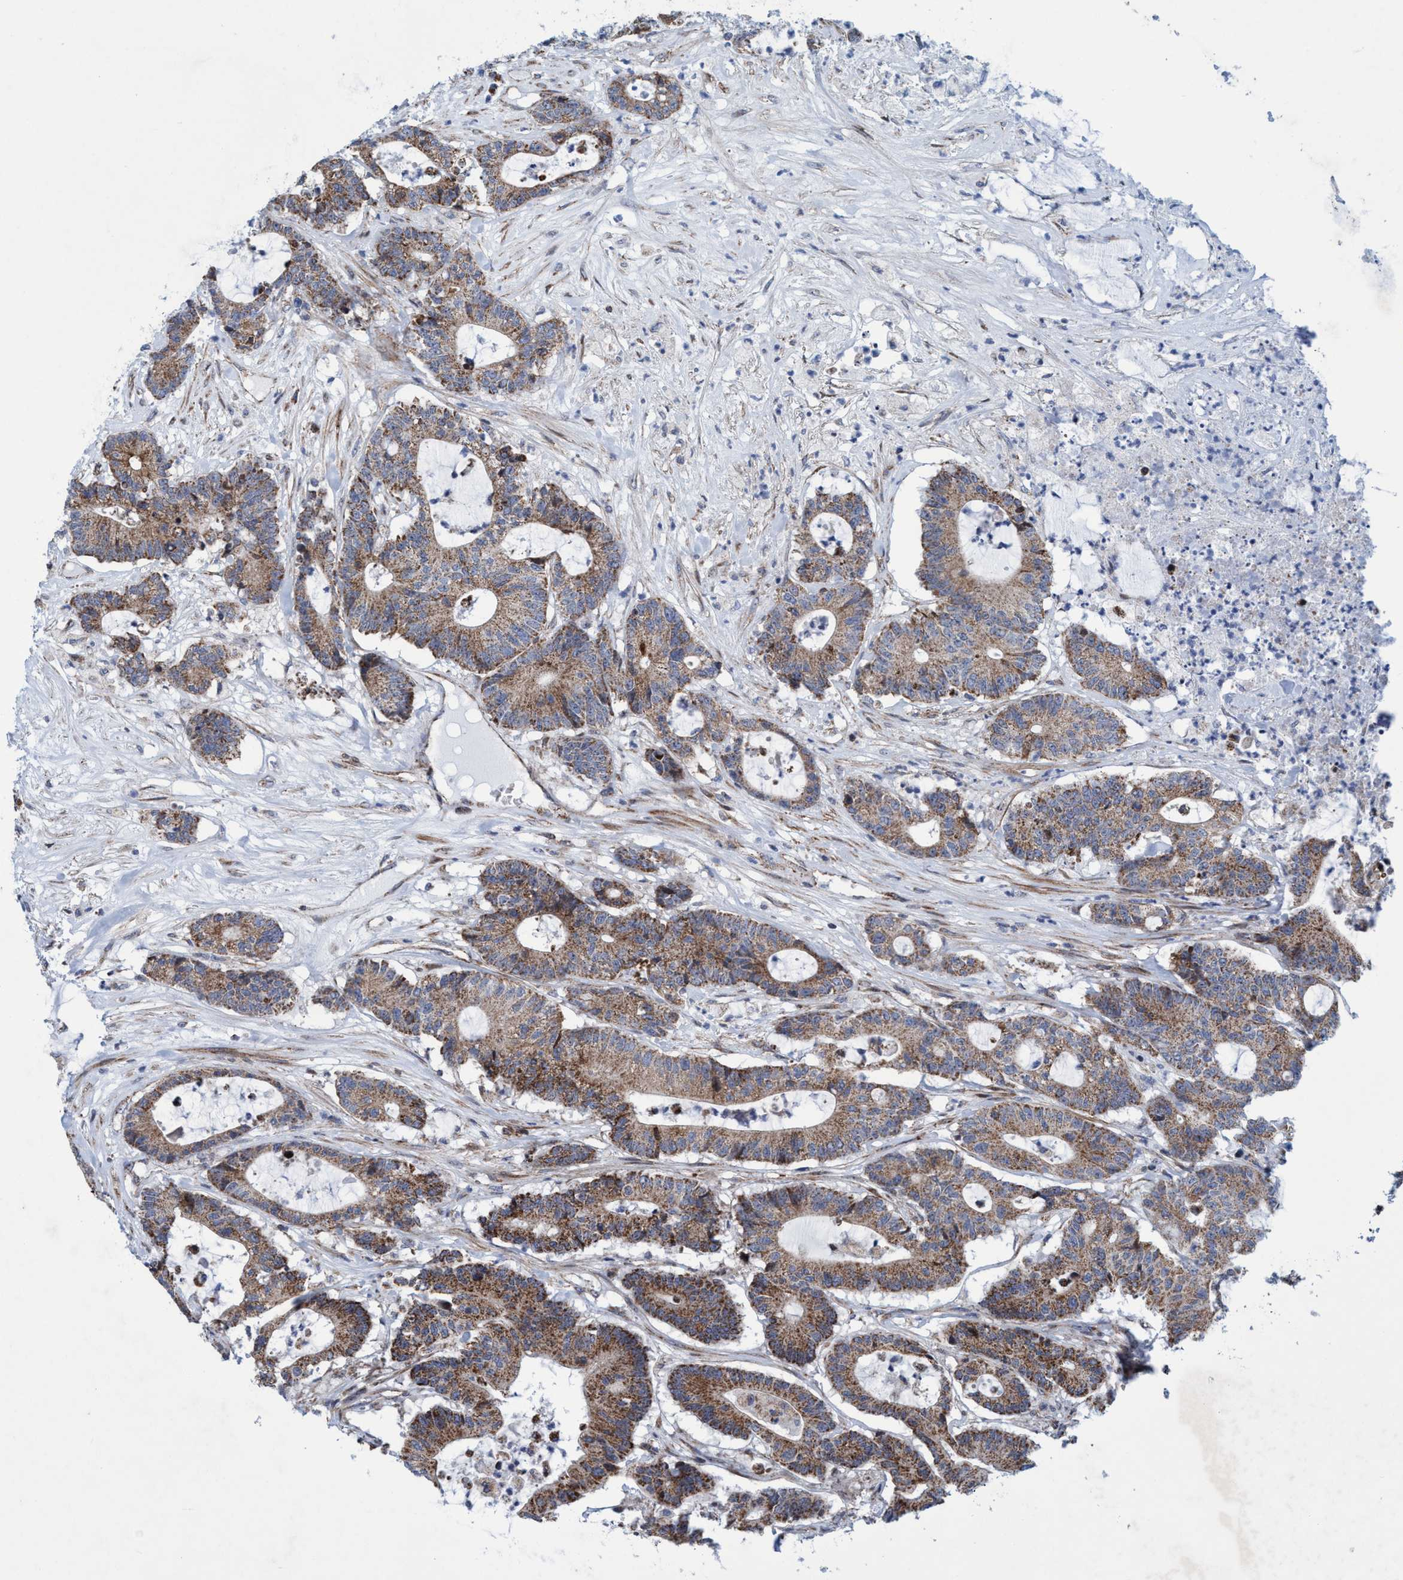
{"staining": {"intensity": "moderate", "quantity": ">75%", "location": "cytoplasmic/membranous"}, "tissue": "colorectal cancer", "cell_type": "Tumor cells", "image_type": "cancer", "snomed": [{"axis": "morphology", "description": "Adenocarcinoma, NOS"}, {"axis": "topography", "description": "Colon"}], "caption": "An immunohistochemistry image of neoplastic tissue is shown. Protein staining in brown shows moderate cytoplasmic/membranous positivity in colorectal cancer (adenocarcinoma) within tumor cells. (IHC, brightfield microscopy, high magnification).", "gene": "POLR1F", "patient": {"sex": "female", "age": 84}}